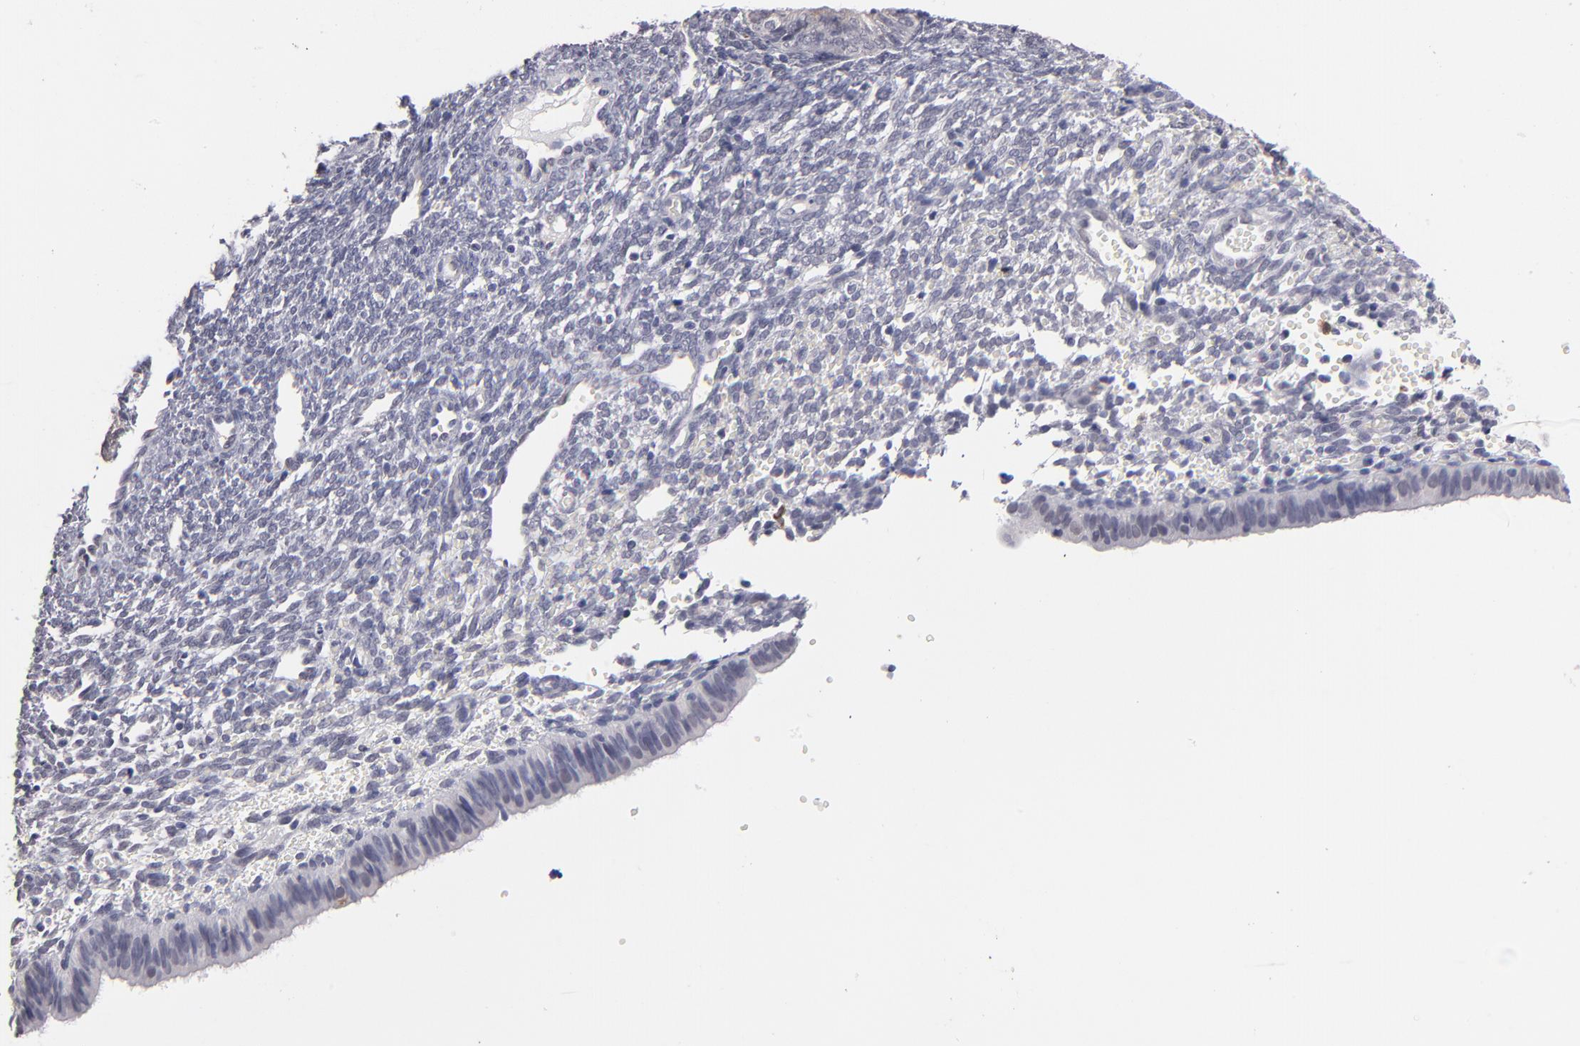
{"staining": {"intensity": "negative", "quantity": "none", "location": "none"}, "tissue": "endometrium", "cell_type": "Cells in endometrial stroma", "image_type": "normal", "snomed": [{"axis": "morphology", "description": "Normal tissue, NOS"}, {"axis": "topography", "description": "Endometrium"}], "caption": "DAB (3,3'-diaminobenzidine) immunohistochemical staining of unremarkable human endometrium reveals no significant staining in cells in endometrial stroma.", "gene": "MGAM", "patient": {"sex": "female", "age": 61}}